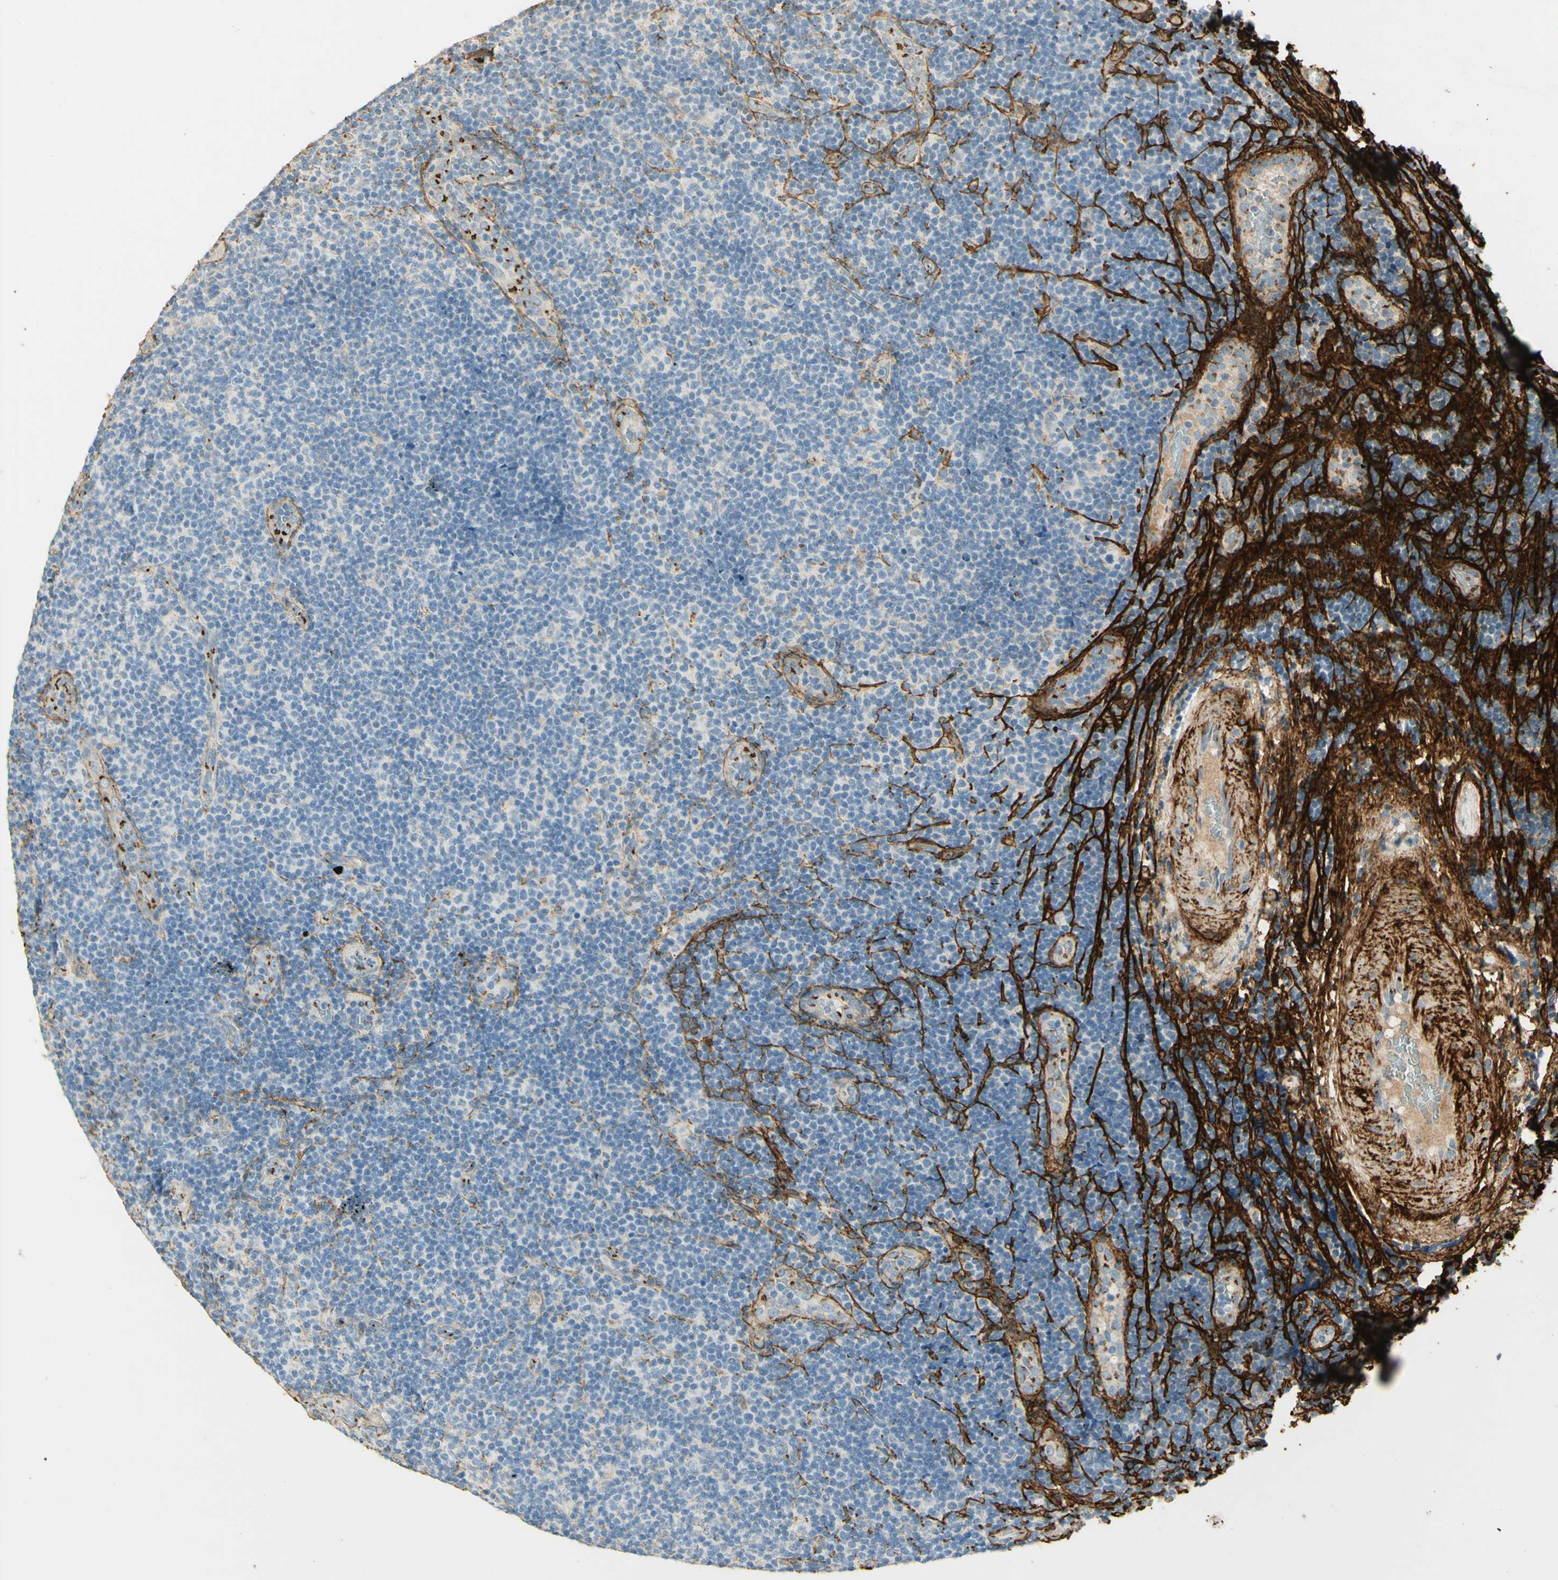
{"staining": {"intensity": "negative", "quantity": "none", "location": "none"}, "tissue": "lymphoma", "cell_type": "Tumor cells", "image_type": "cancer", "snomed": [{"axis": "morphology", "description": "Malignant lymphoma, non-Hodgkin's type, Low grade"}, {"axis": "topography", "description": "Lymph node"}], "caption": "Tumor cells are negative for brown protein staining in lymphoma. (Brightfield microscopy of DAB IHC at high magnification).", "gene": "TNN", "patient": {"sex": "male", "age": 83}}